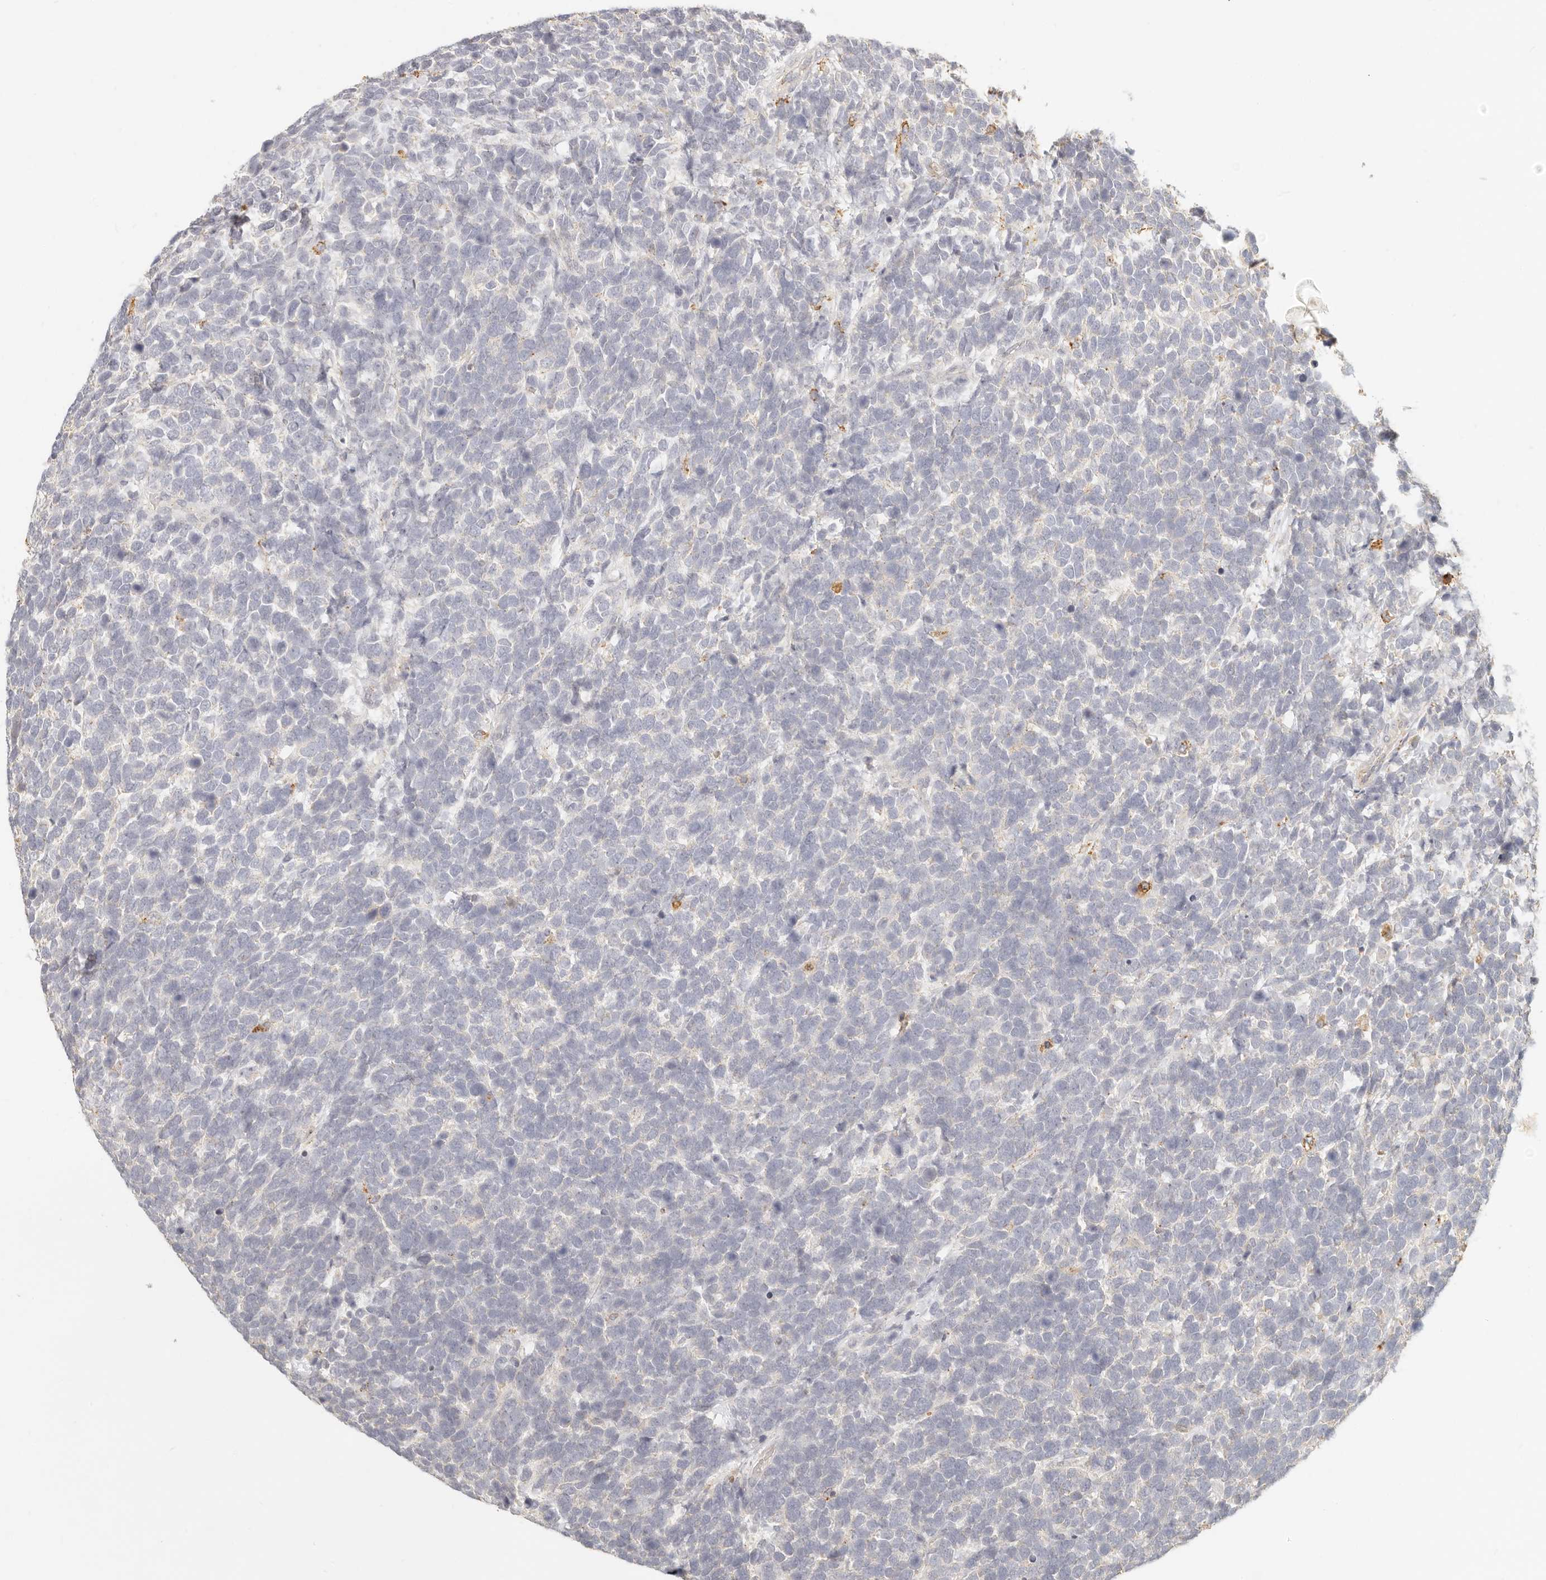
{"staining": {"intensity": "negative", "quantity": "none", "location": "none"}, "tissue": "urothelial cancer", "cell_type": "Tumor cells", "image_type": "cancer", "snomed": [{"axis": "morphology", "description": "Urothelial carcinoma, High grade"}, {"axis": "topography", "description": "Urinary bladder"}], "caption": "Tumor cells show no significant protein expression in urothelial cancer.", "gene": "CNMD", "patient": {"sex": "female", "age": 82}}